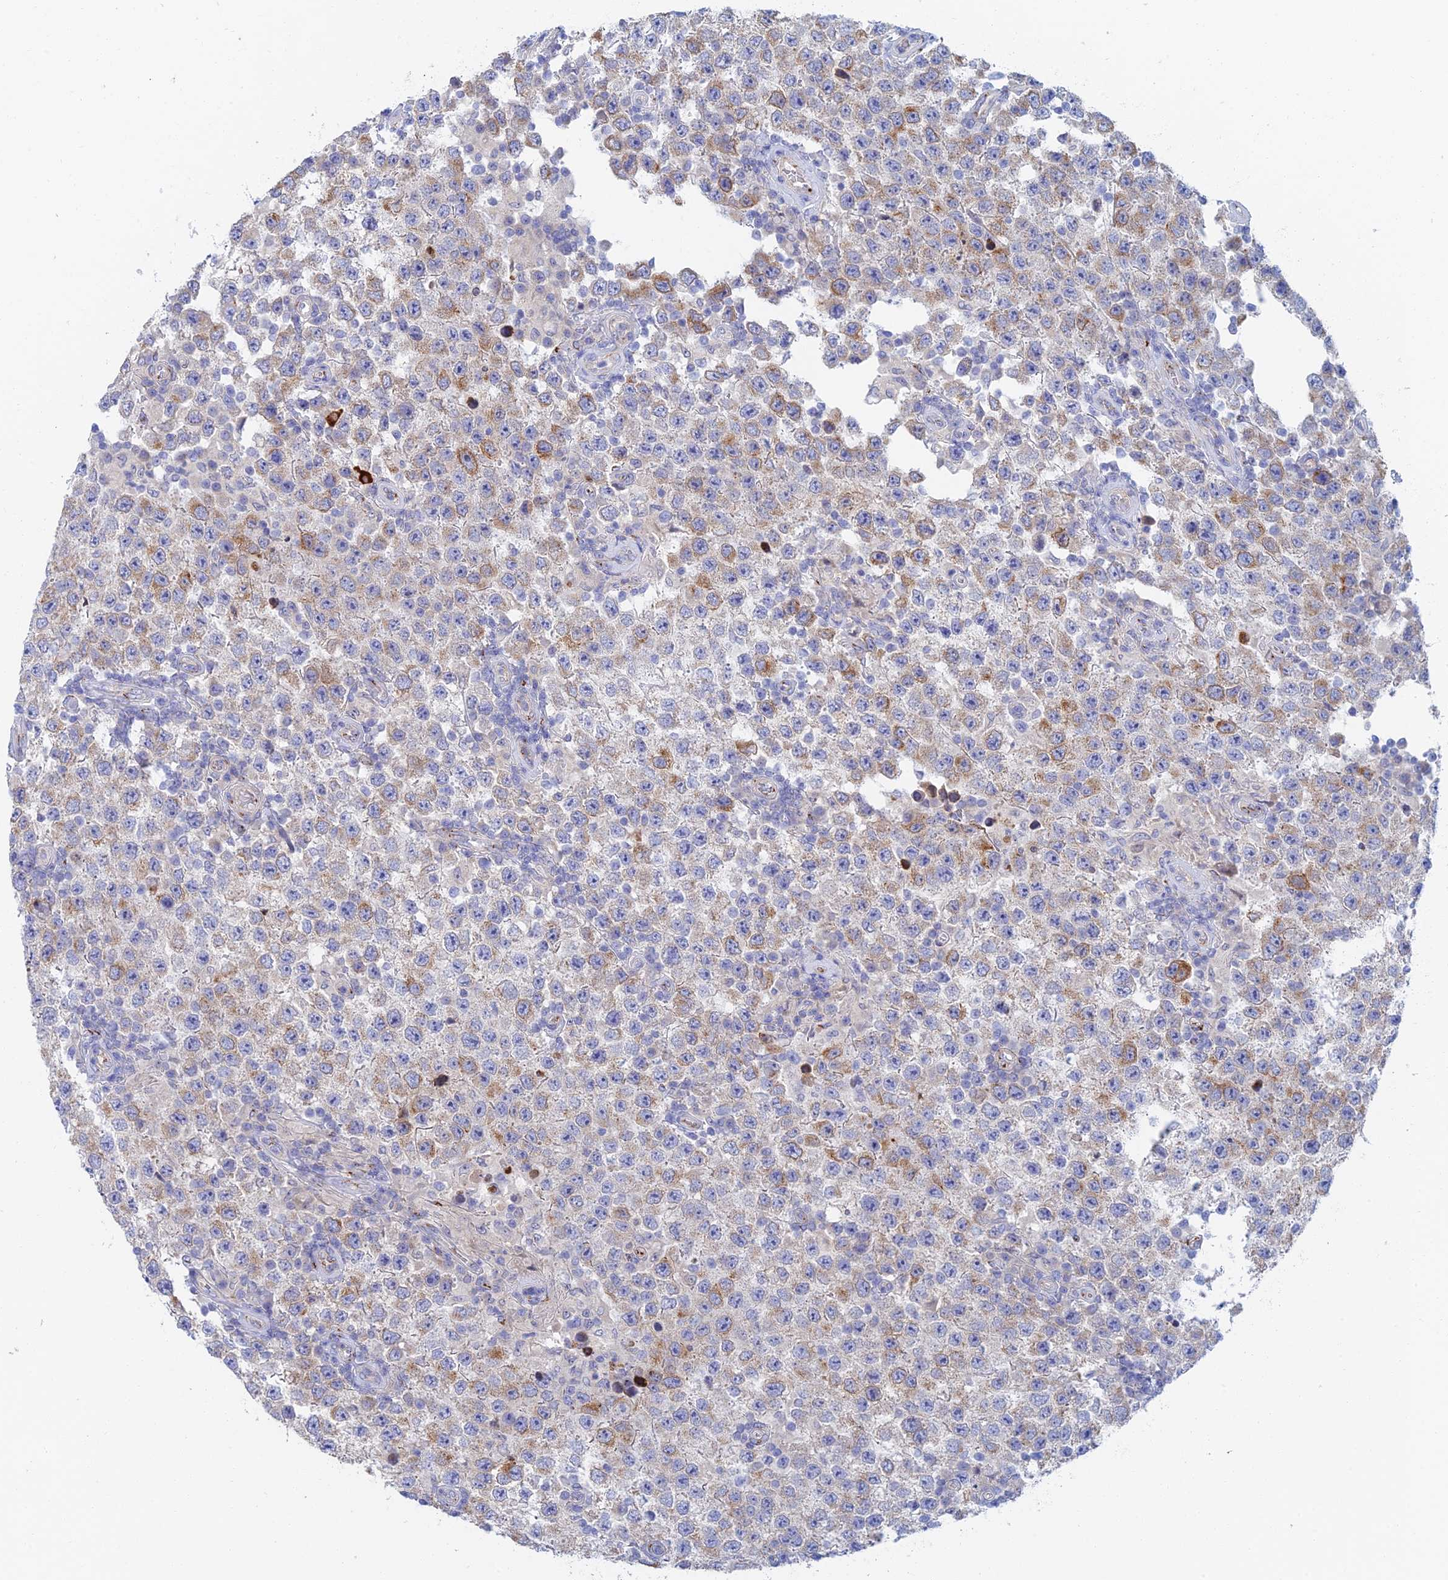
{"staining": {"intensity": "moderate", "quantity": "25%-75%", "location": "cytoplasmic/membranous"}, "tissue": "testis cancer", "cell_type": "Tumor cells", "image_type": "cancer", "snomed": [{"axis": "morphology", "description": "Normal tissue, NOS"}, {"axis": "morphology", "description": "Urothelial carcinoma, High grade"}, {"axis": "morphology", "description": "Seminoma, NOS"}, {"axis": "morphology", "description": "Carcinoma, Embryonal, NOS"}, {"axis": "topography", "description": "Urinary bladder"}, {"axis": "topography", "description": "Testis"}], "caption": "Testis high-grade urothelial carcinoma was stained to show a protein in brown. There is medium levels of moderate cytoplasmic/membranous positivity in approximately 25%-75% of tumor cells.", "gene": "SLC24A3", "patient": {"sex": "male", "age": 41}}